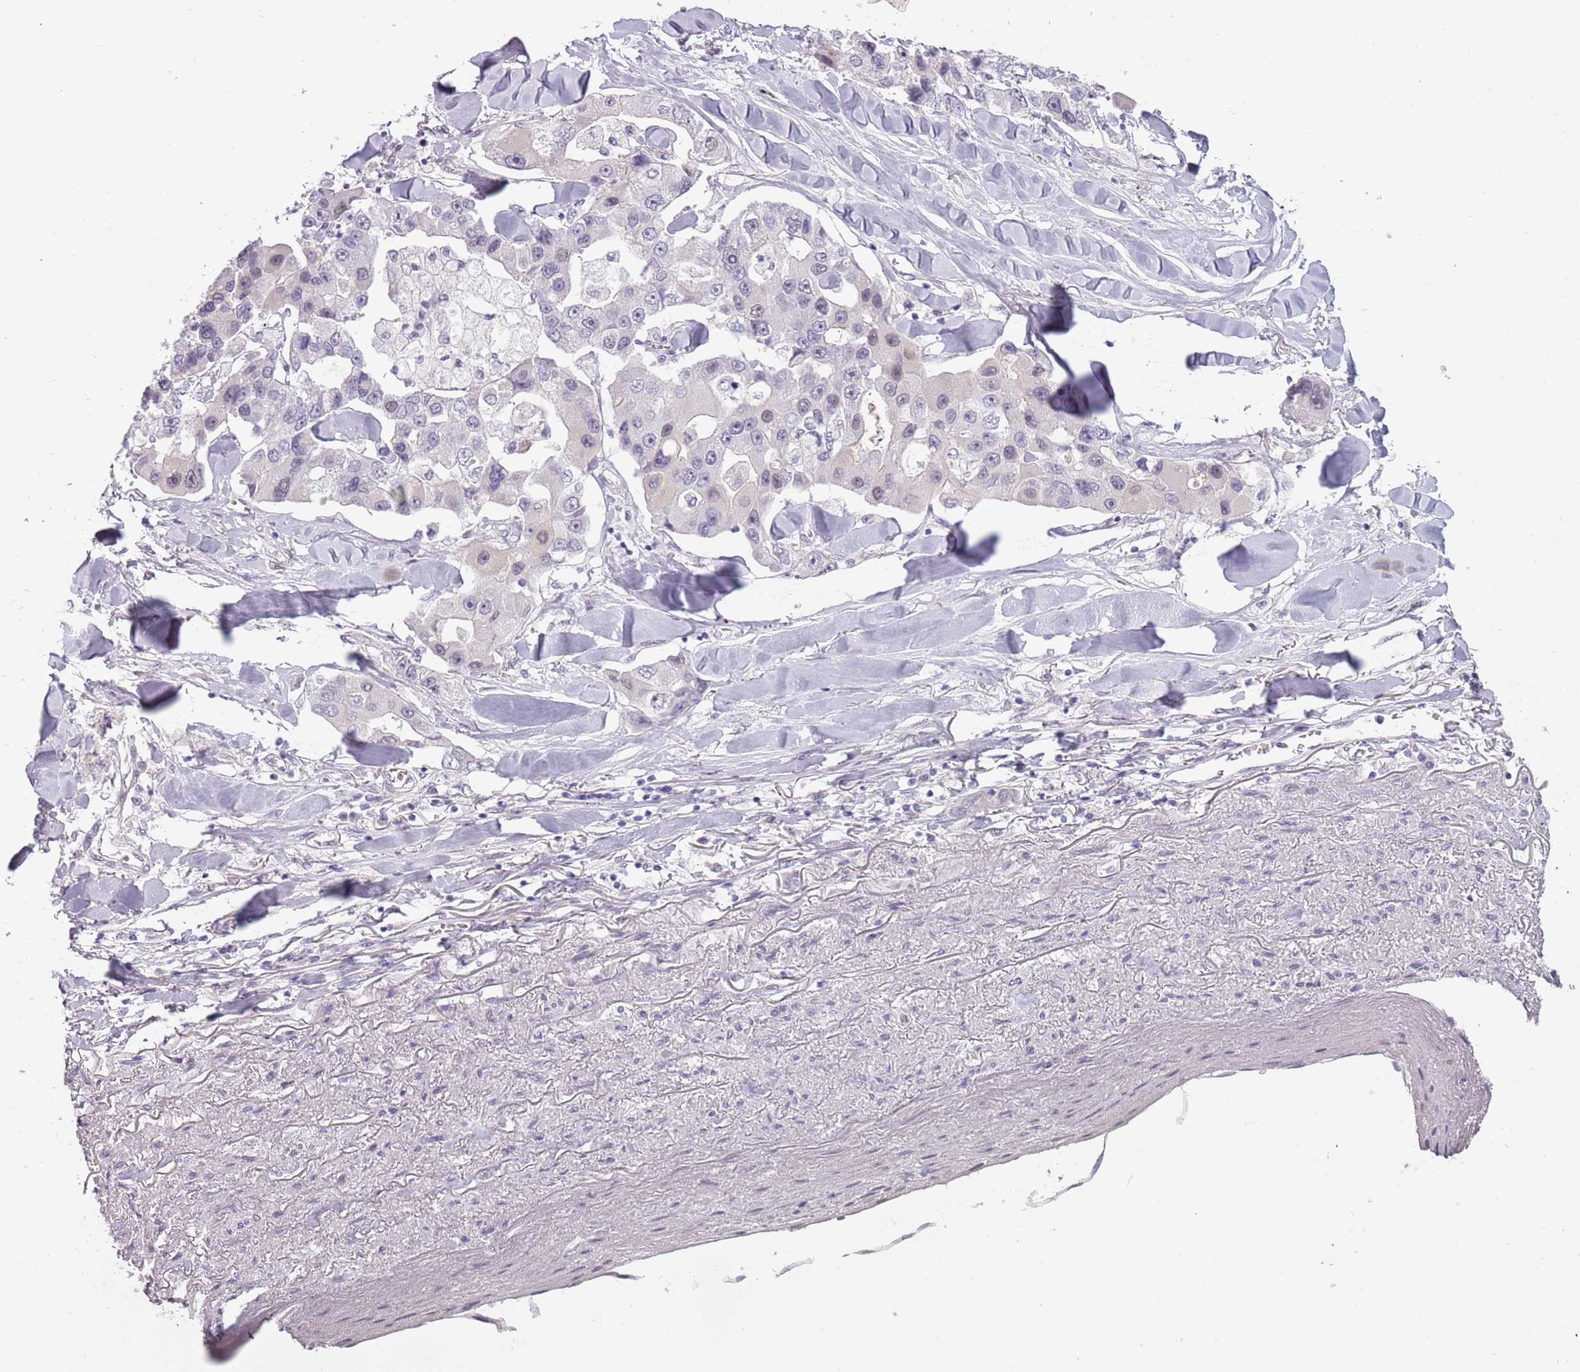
{"staining": {"intensity": "negative", "quantity": "none", "location": "none"}, "tissue": "lung cancer", "cell_type": "Tumor cells", "image_type": "cancer", "snomed": [{"axis": "morphology", "description": "Adenocarcinoma, NOS"}, {"axis": "topography", "description": "Lung"}], "caption": "IHC histopathology image of human lung cancer stained for a protein (brown), which exhibits no expression in tumor cells.", "gene": "RFX2", "patient": {"sex": "female", "age": 54}}